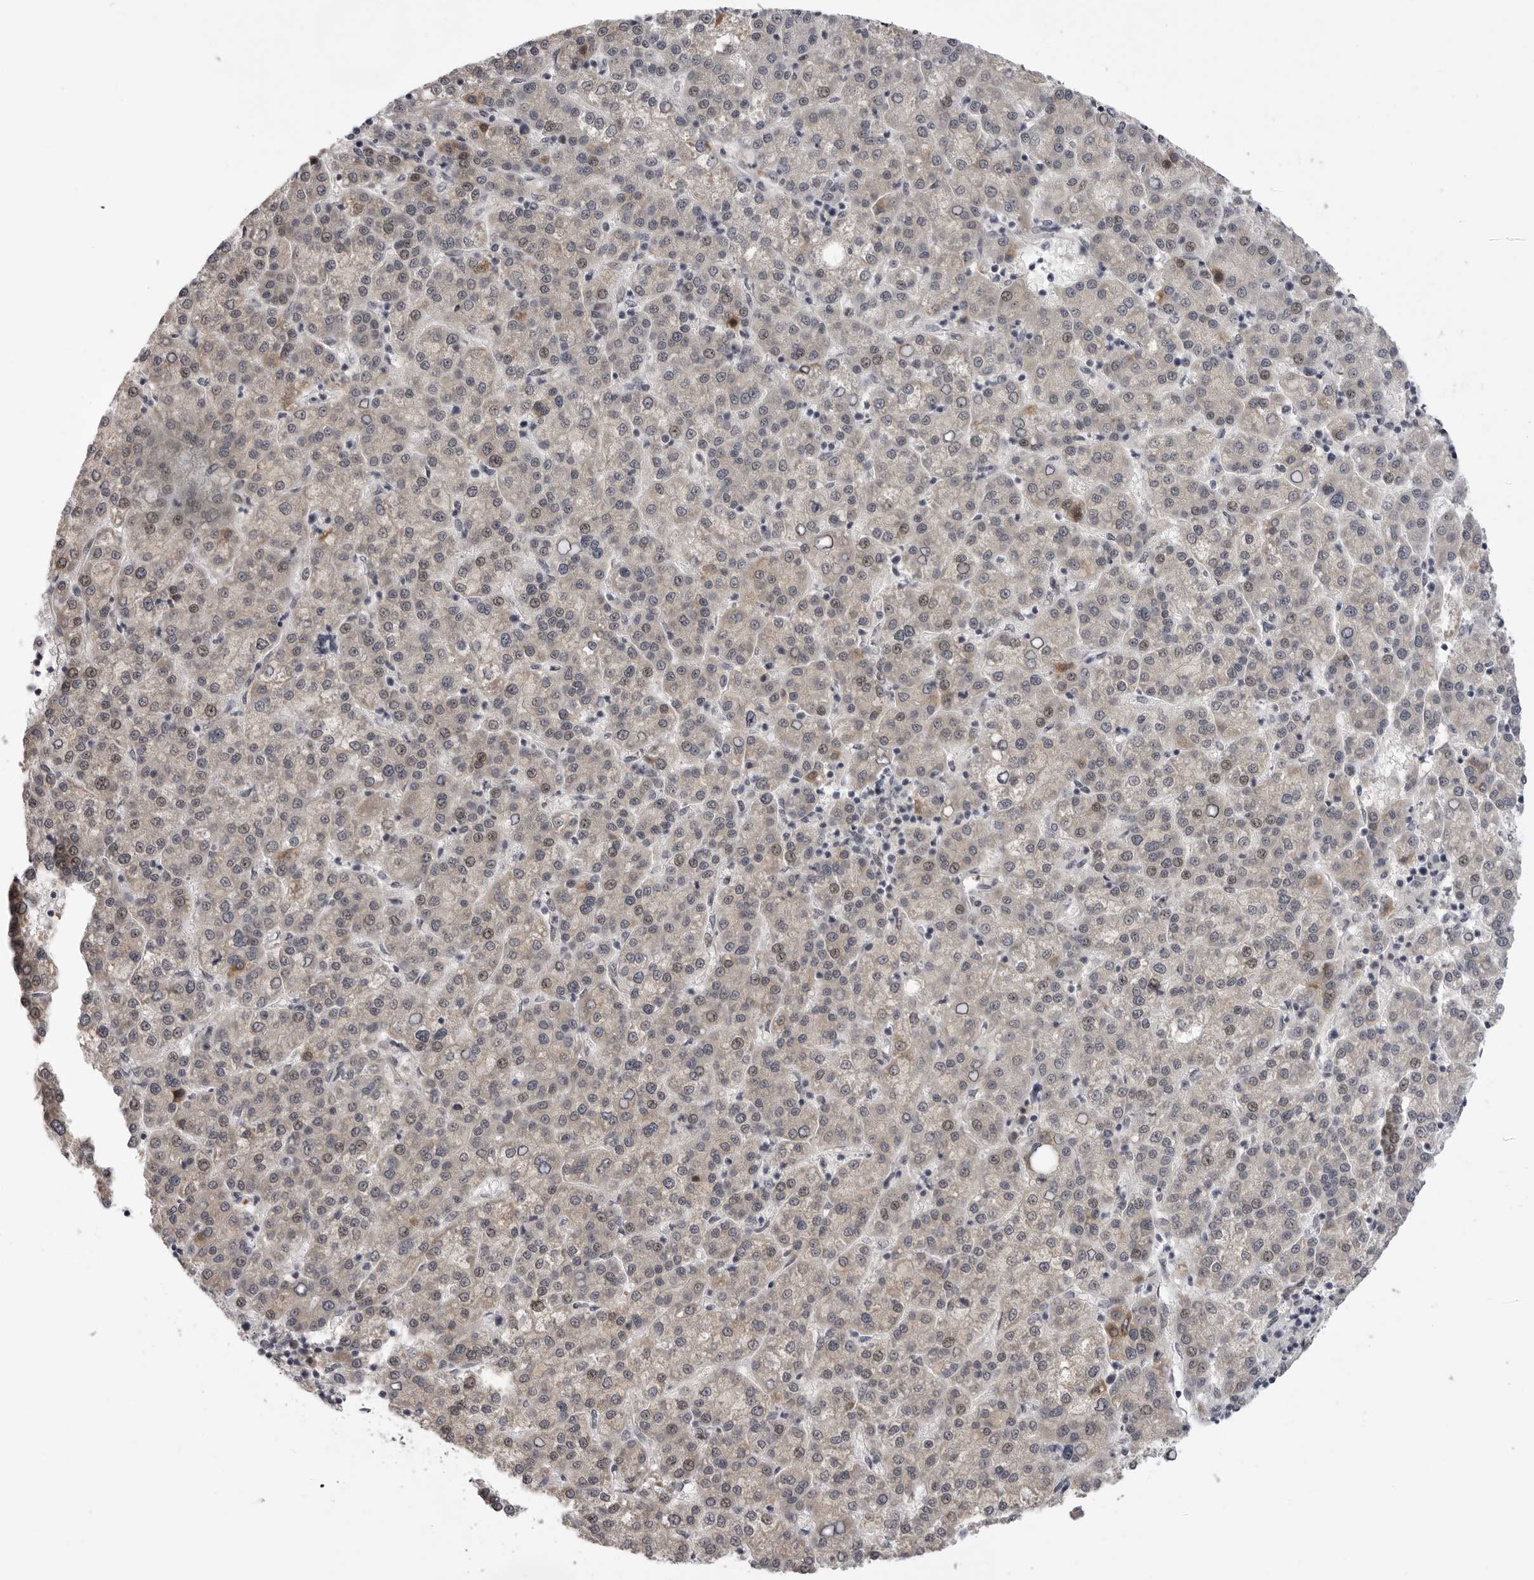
{"staining": {"intensity": "moderate", "quantity": "25%-75%", "location": "nuclear"}, "tissue": "liver cancer", "cell_type": "Tumor cells", "image_type": "cancer", "snomed": [{"axis": "morphology", "description": "Carcinoma, Hepatocellular, NOS"}, {"axis": "topography", "description": "Liver"}], "caption": "Protein expression analysis of liver hepatocellular carcinoma exhibits moderate nuclear positivity in about 25%-75% of tumor cells.", "gene": "ALPK2", "patient": {"sex": "female", "age": 58}}